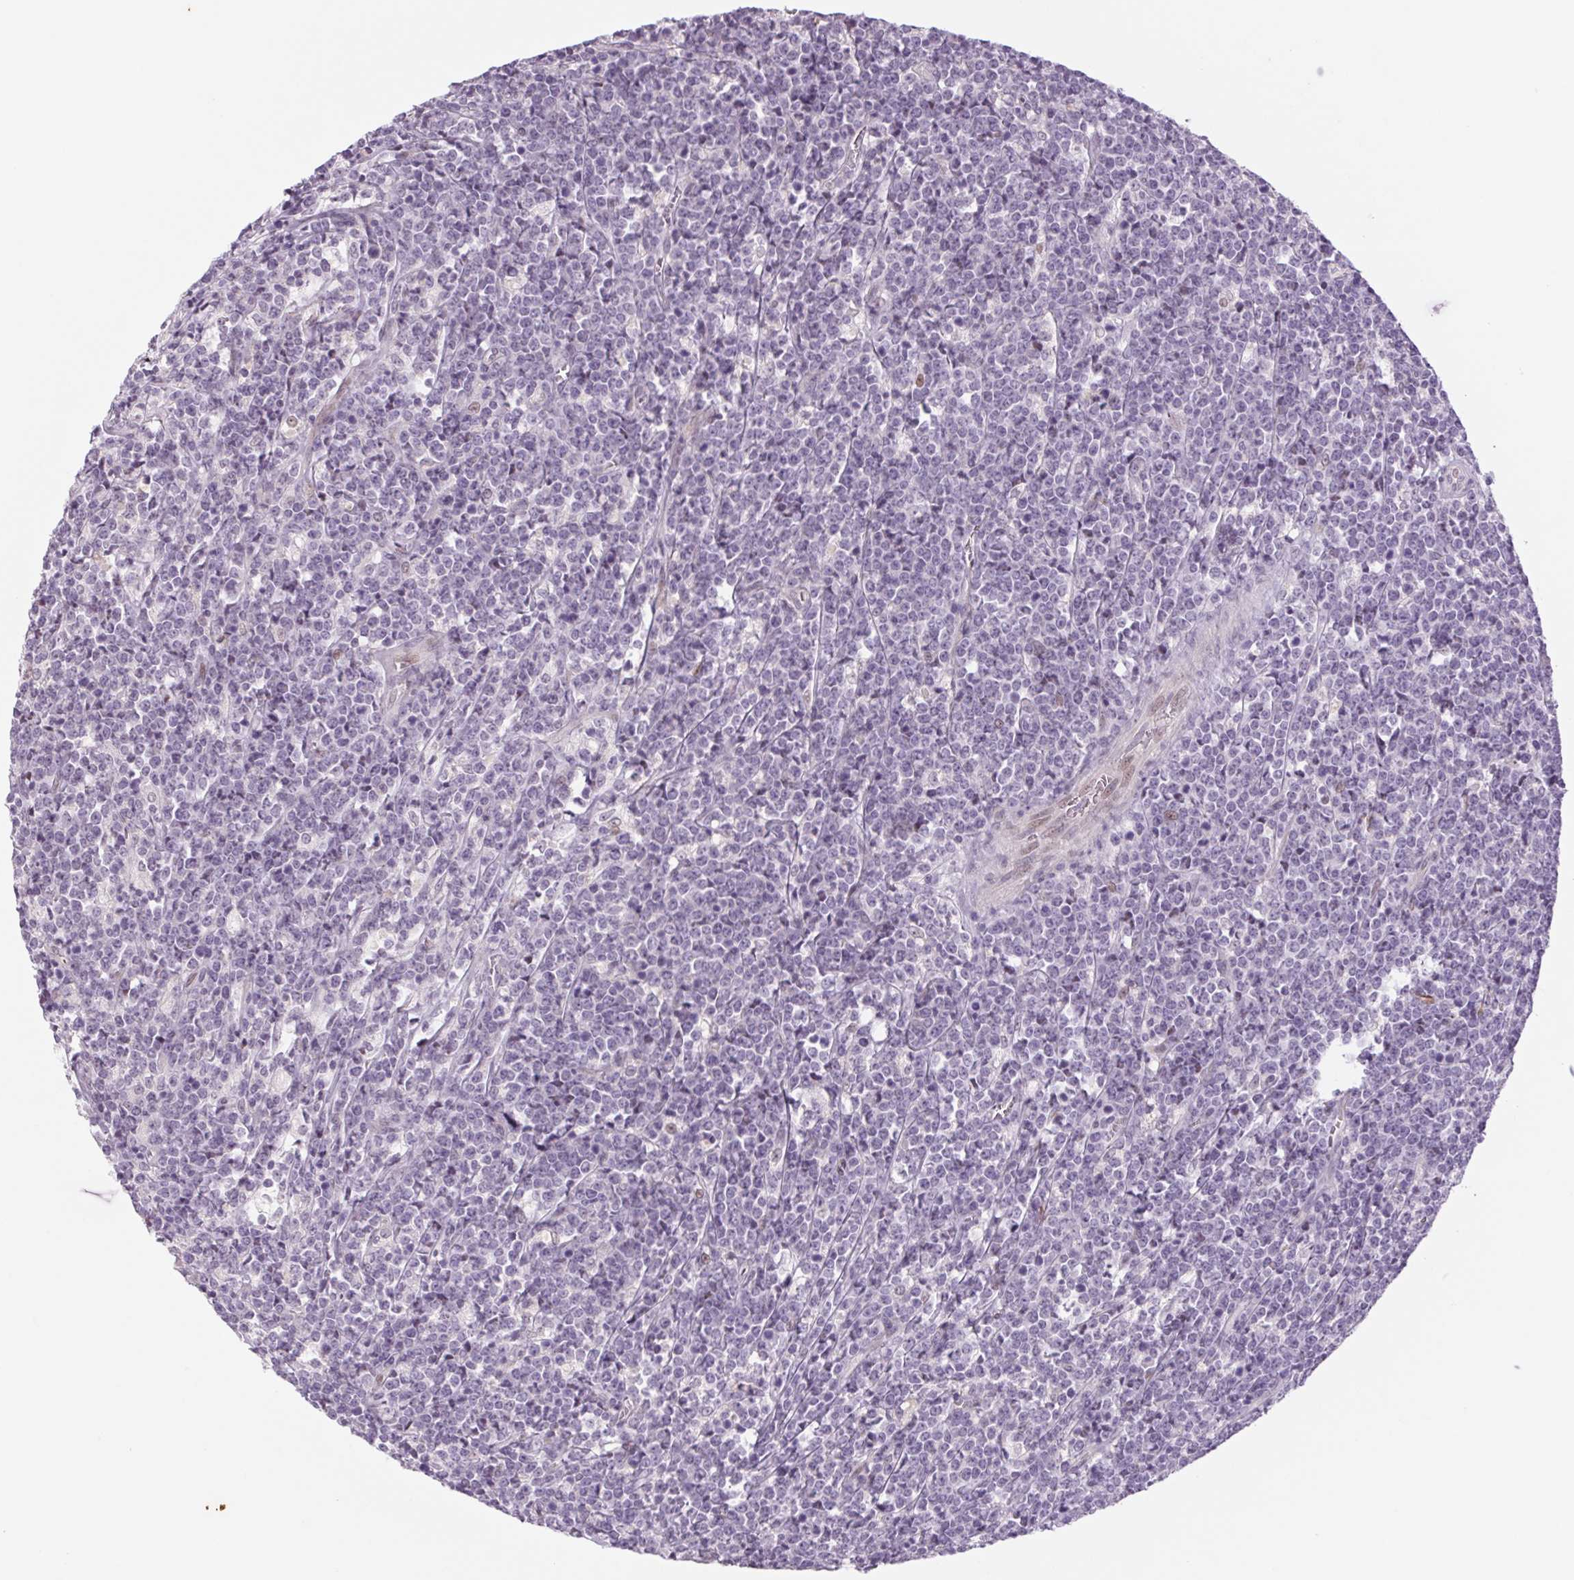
{"staining": {"intensity": "negative", "quantity": "none", "location": "none"}, "tissue": "lymphoma", "cell_type": "Tumor cells", "image_type": "cancer", "snomed": [{"axis": "morphology", "description": "Malignant lymphoma, non-Hodgkin's type, High grade"}, {"axis": "topography", "description": "Small intestine"}], "caption": "Immunohistochemistry (IHC) of human high-grade malignant lymphoma, non-Hodgkin's type demonstrates no positivity in tumor cells.", "gene": "KRT1", "patient": {"sex": "female", "age": 56}}